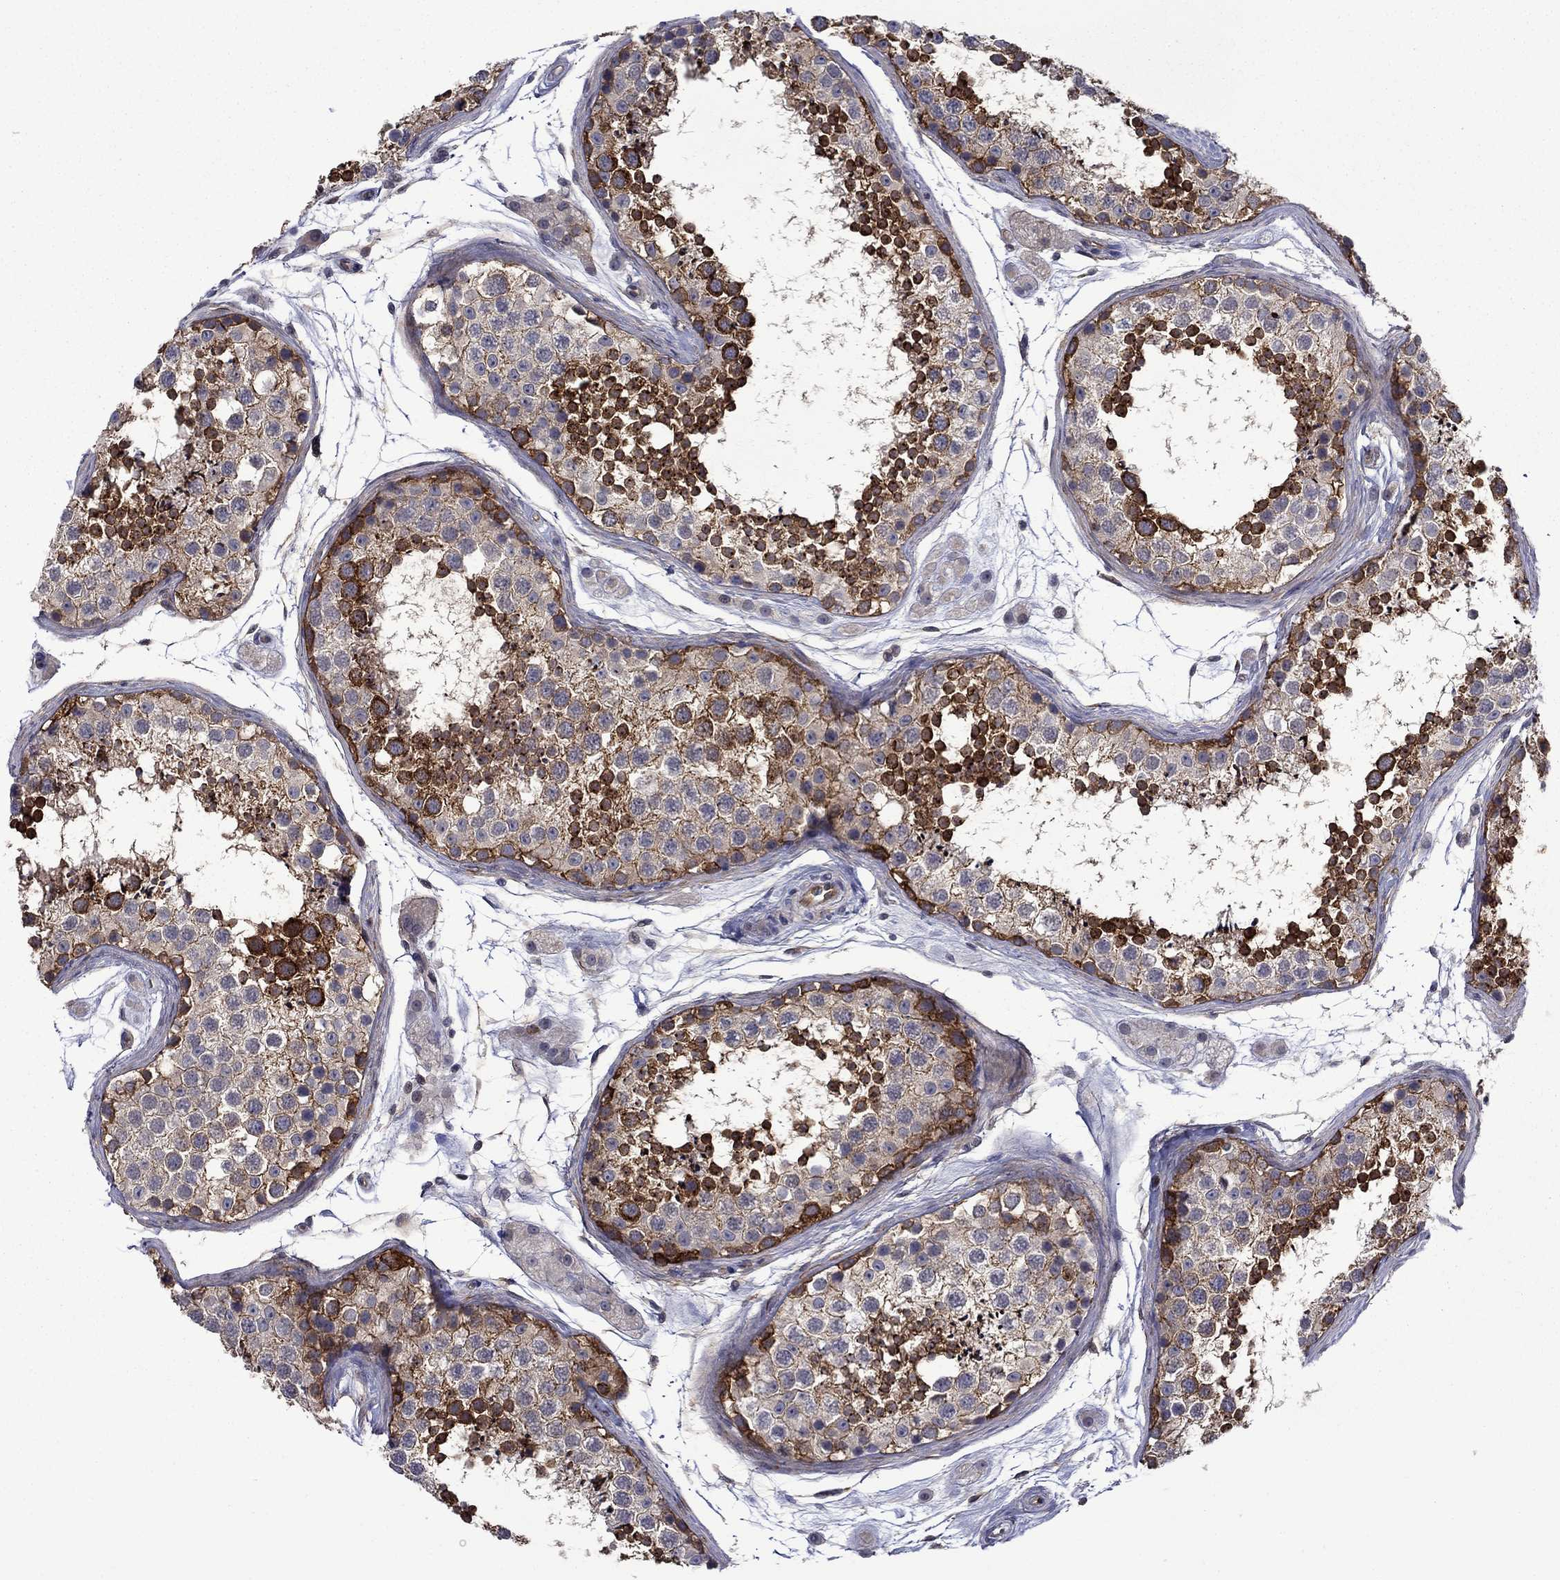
{"staining": {"intensity": "strong", "quantity": "25%-75%", "location": "cytoplasmic/membranous"}, "tissue": "testis", "cell_type": "Cells in seminiferous ducts", "image_type": "normal", "snomed": [{"axis": "morphology", "description": "Normal tissue, NOS"}, {"axis": "topography", "description": "Testis"}], "caption": "IHC of normal testis demonstrates high levels of strong cytoplasmic/membranous expression in approximately 25%-75% of cells in seminiferous ducts.", "gene": "LMO7", "patient": {"sex": "male", "age": 41}}